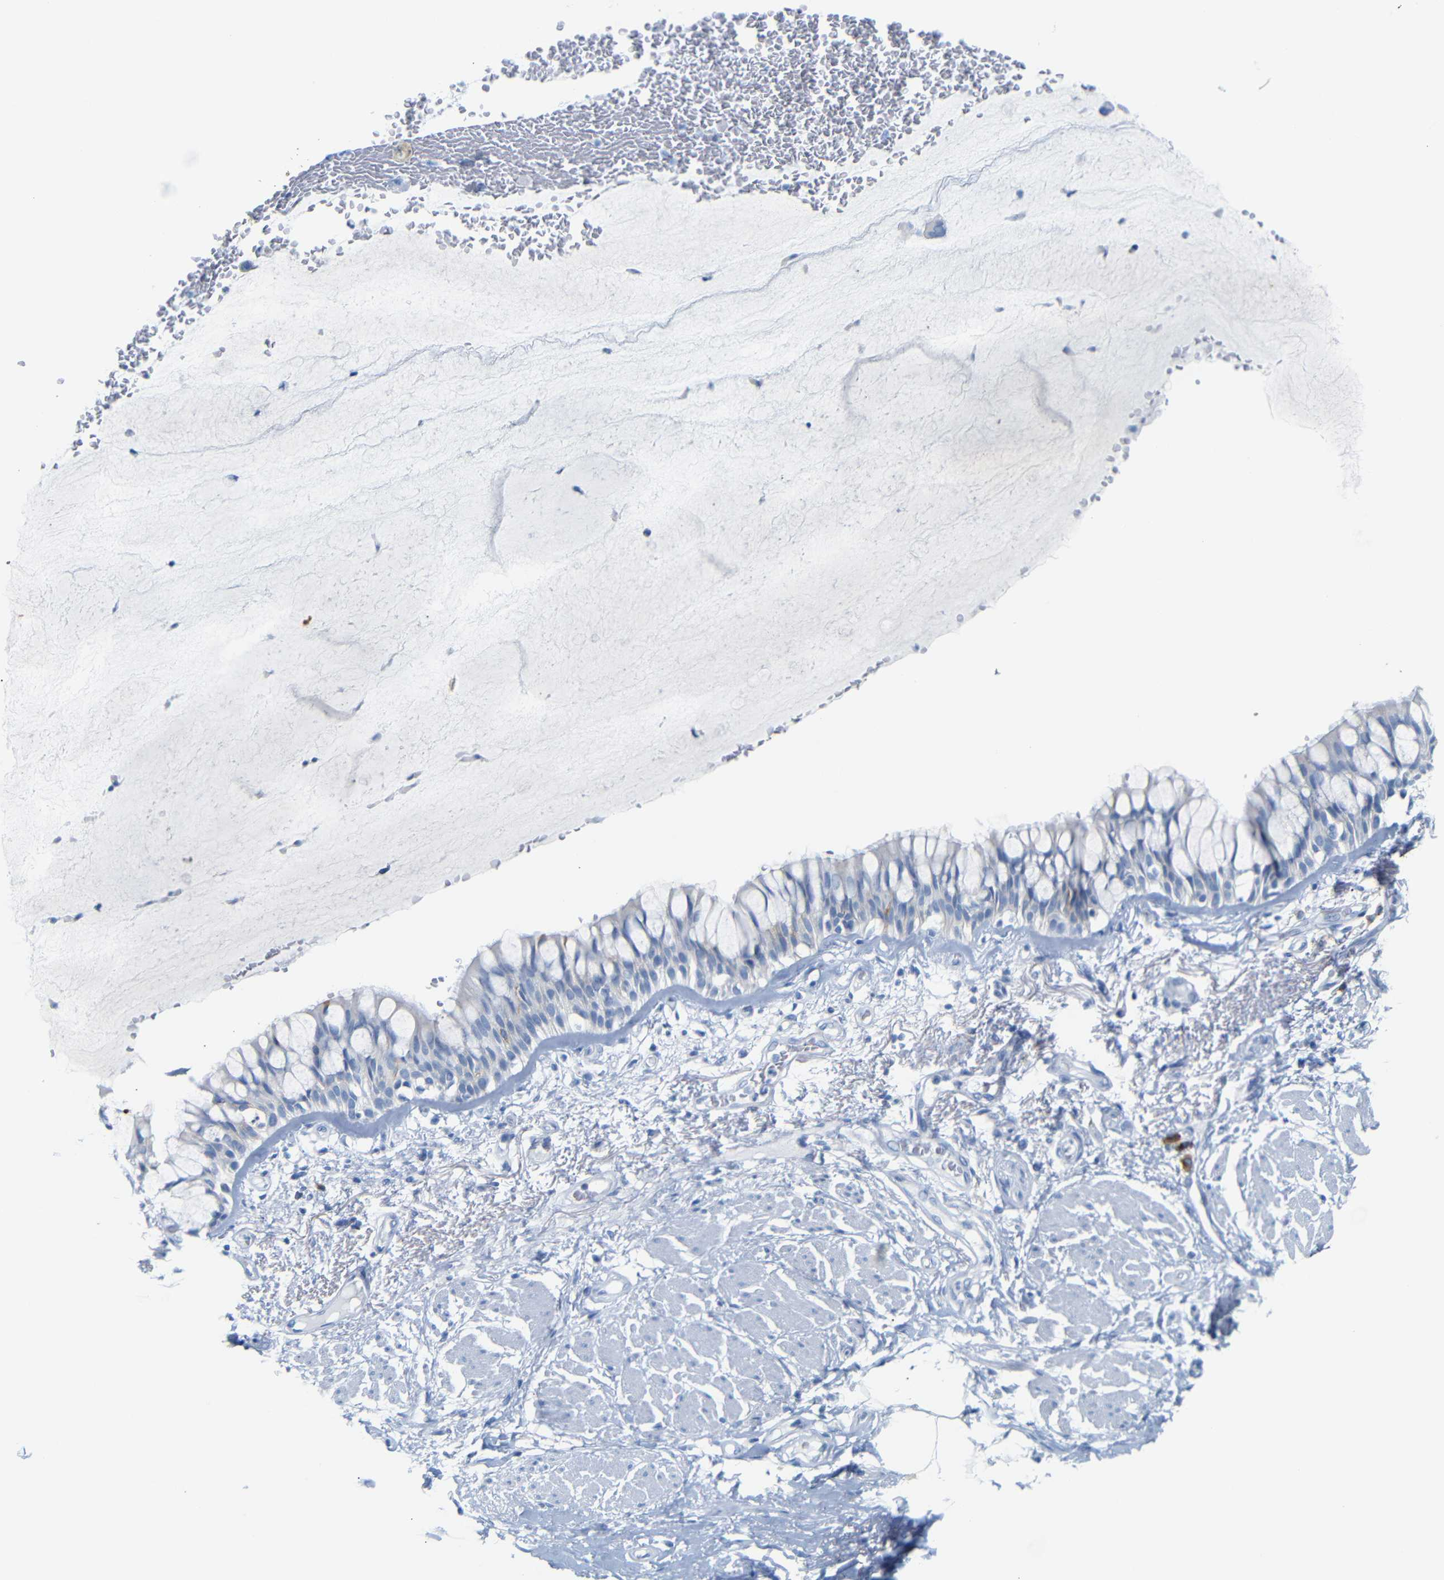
{"staining": {"intensity": "weak", "quantity": "<25%", "location": "cytoplasmic/membranous"}, "tissue": "bronchus", "cell_type": "Respiratory epithelial cells", "image_type": "normal", "snomed": [{"axis": "morphology", "description": "Normal tissue, NOS"}, {"axis": "topography", "description": "Bronchus"}], "caption": "This image is of normal bronchus stained with immunohistochemistry to label a protein in brown with the nuclei are counter-stained blue. There is no staining in respiratory epithelial cells. (DAB (3,3'-diaminobenzidine) immunohistochemistry (IHC) with hematoxylin counter stain).", "gene": "FCRL1", "patient": {"sex": "male", "age": 66}}